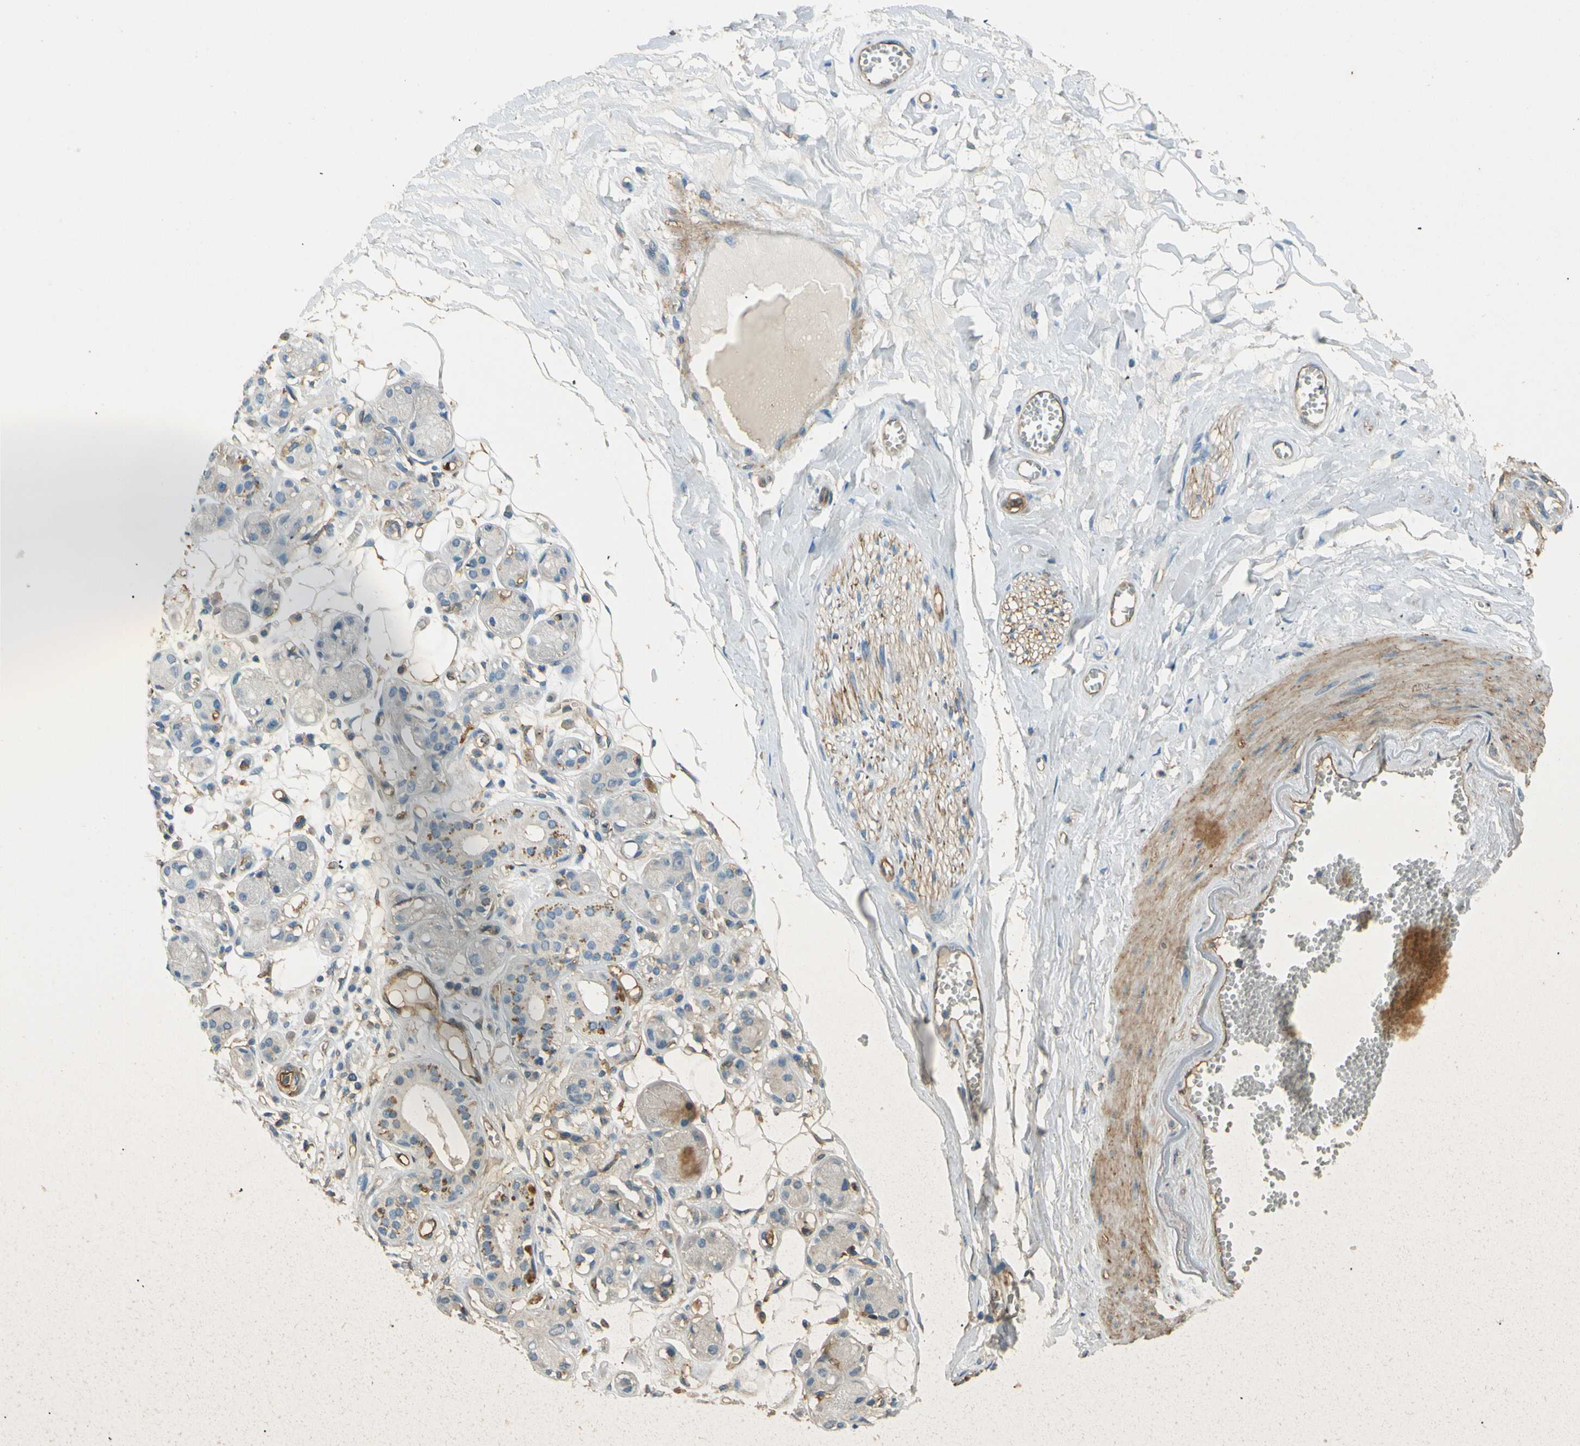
{"staining": {"intensity": "moderate", "quantity": ">75%", "location": "cytoplasmic/membranous"}, "tissue": "adipose tissue", "cell_type": "Adipocytes", "image_type": "normal", "snomed": [{"axis": "morphology", "description": "Normal tissue, NOS"}, {"axis": "morphology", "description": "Inflammation, NOS"}, {"axis": "topography", "description": "Salivary gland"}, {"axis": "topography", "description": "Peripheral nerve tissue"}], "caption": "The micrograph reveals immunohistochemical staining of benign adipose tissue. There is moderate cytoplasmic/membranous staining is seen in approximately >75% of adipocytes. The staining was performed using DAB, with brown indicating positive protein expression. Nuclei are stained blue with hematoxylin.", "gene": "ENTPD1", "patient": {"sex": "female", "age": 75}}